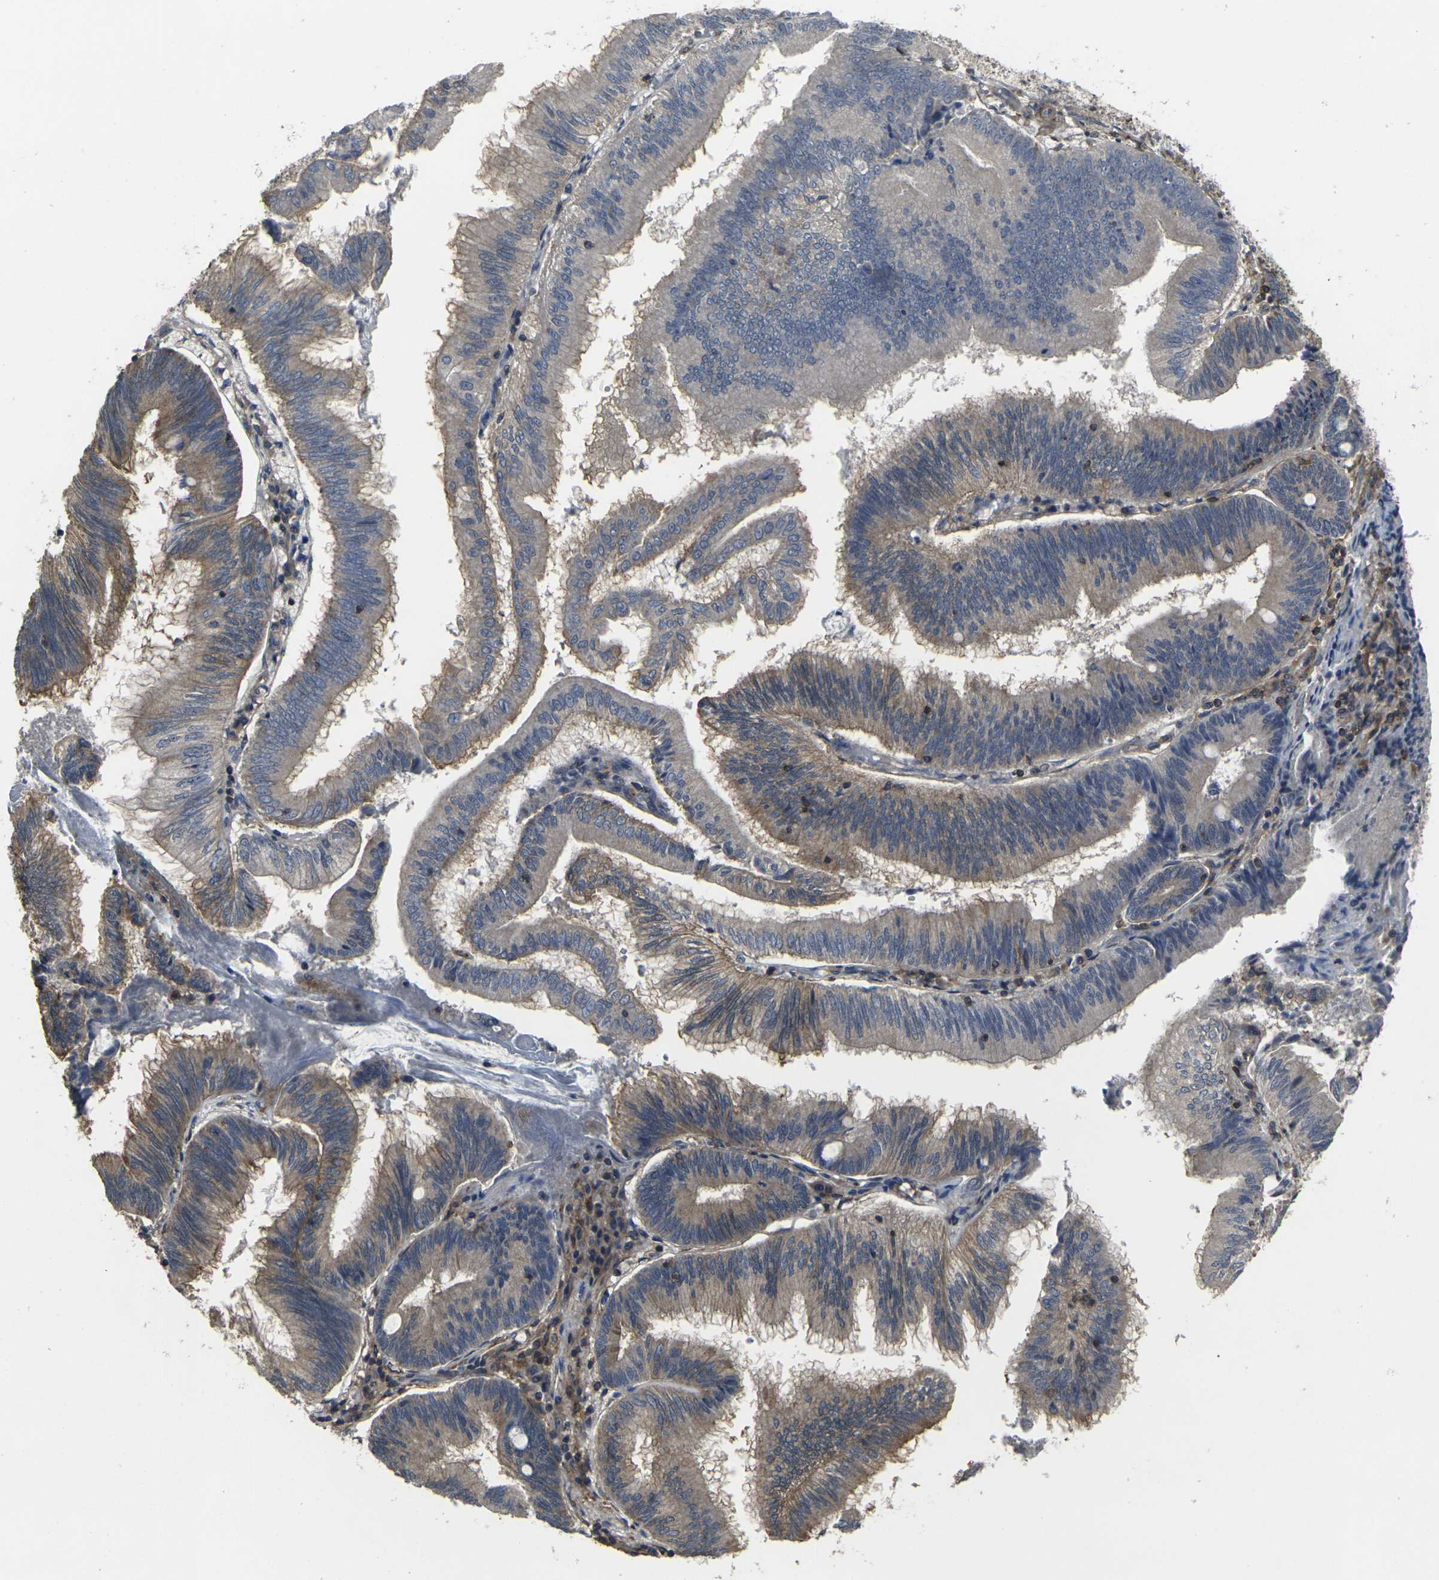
{"staining": {"intensity": "weak", "quantity": ">75%", "location": "cytoplasmic/membranous"}, "tissue": "pancreatic cancer", "cell_type": "Tumor cells", "image_type": "cancer", "snomed": [{"axis": "morphology", "description": "Adenocarcinoma, NOS"}, {"axis": "topography", "description": "Pancreas"}], "caption": "A photomicrograph showing weak cytoplasmic/membranous positivity in about >75% of tumor cells in pancreatic adenocarcinoma, as visualized by brown immunohistochemical staining.", "gene": "PRKACB", "patient": {"sex": "male", "age": 82}}